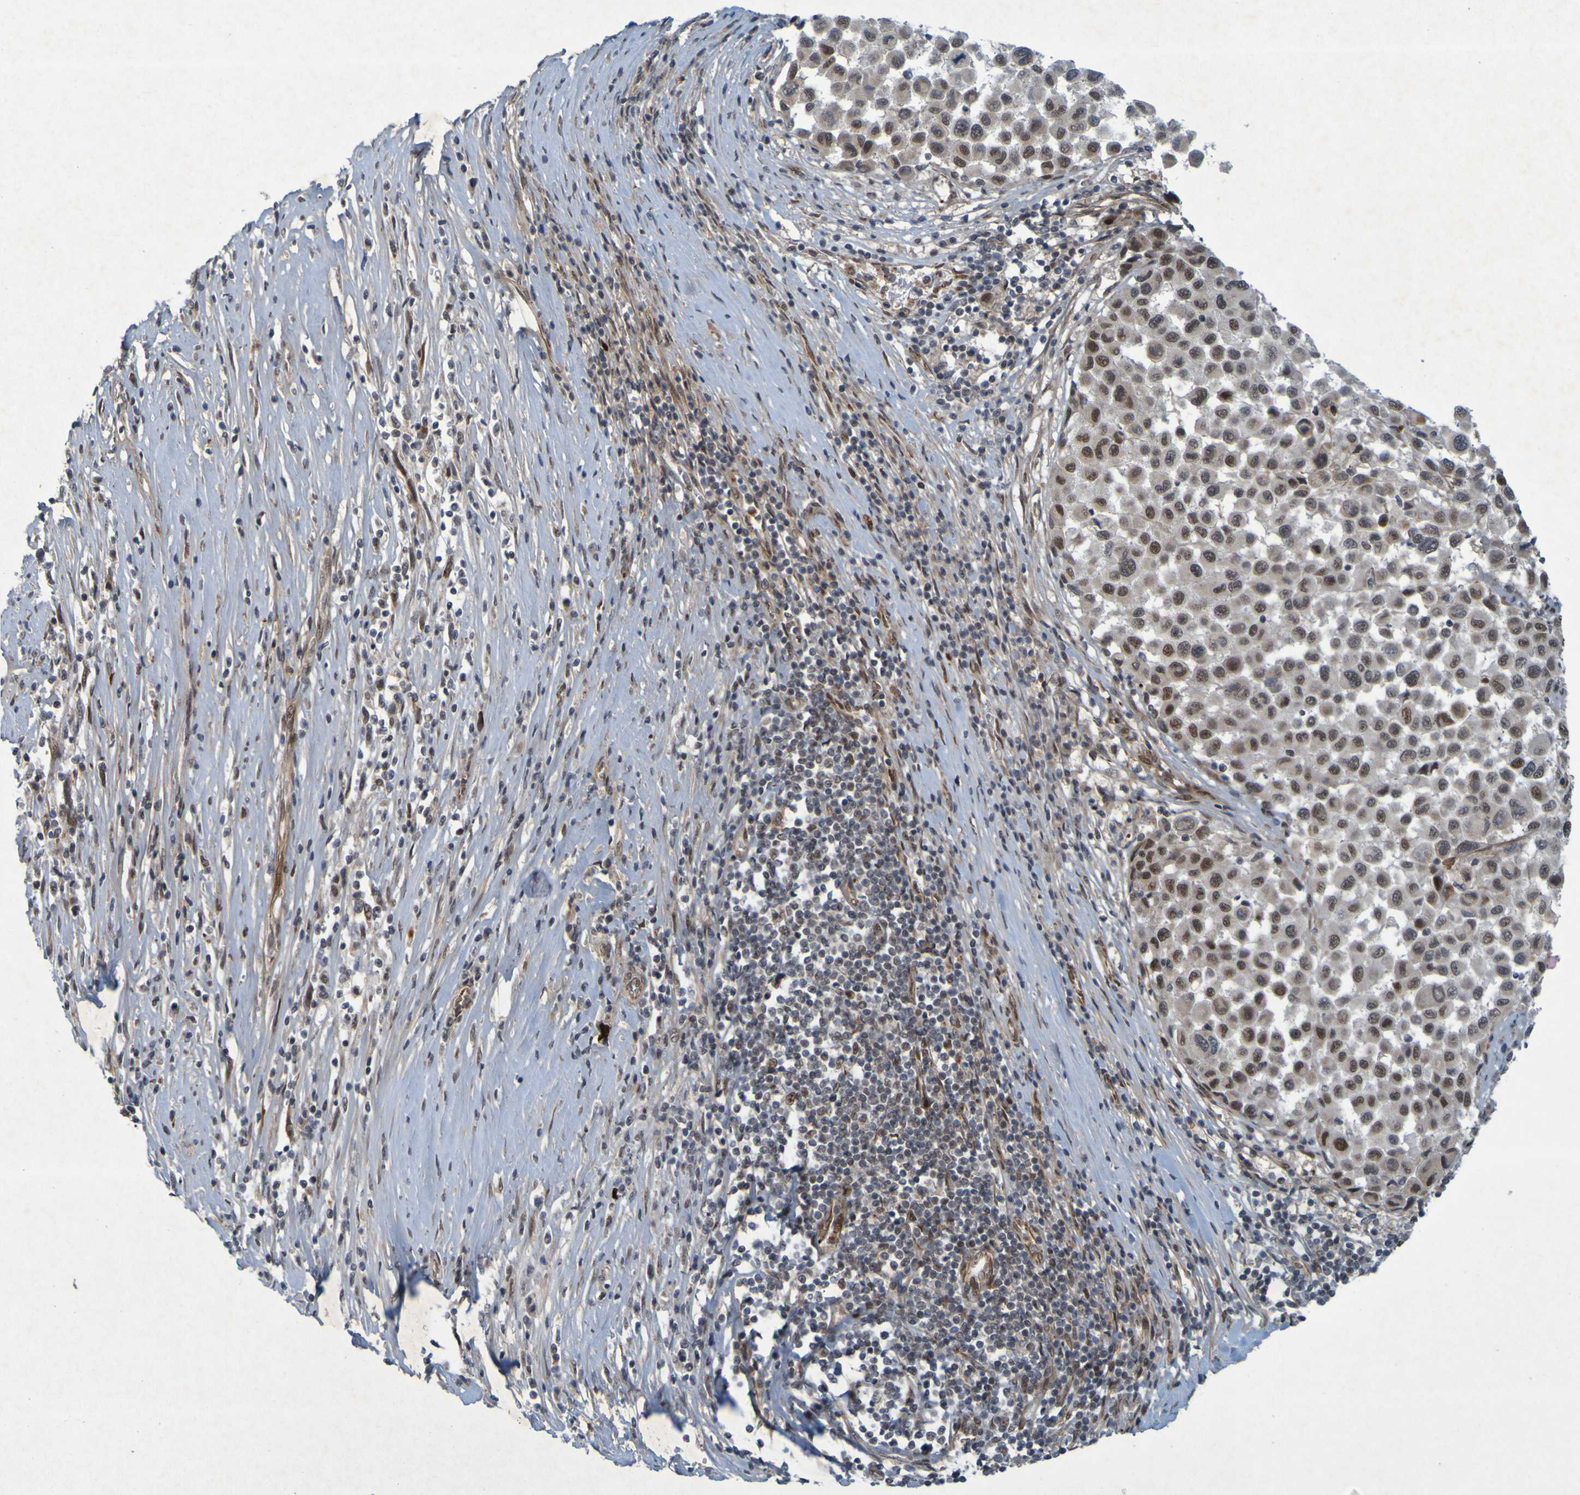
{"staining": {"intensity": "moderate", "quantity": ">75%", "location": "nuclear"}, "tissue": "melanoma", "cell_type": "Tumor cells", "image_type": "cancer", "snomed": [{"axis": "morphology", "description": "Malignant melanoma, Metastatic site"}, {"axis": "topography", "description": "Lymph node"}], "caption": "This histopathology image reveals malignant melanoma (metastatic site) stained with immunohistochemistry (IHC) to label a protein in brown. The nuclear of tumor cells show moderate positivity for the protein. Nuclei are counter-stained blue.", "gene": "MCPH1", "patient": {"sex": "male", "age": 61}}